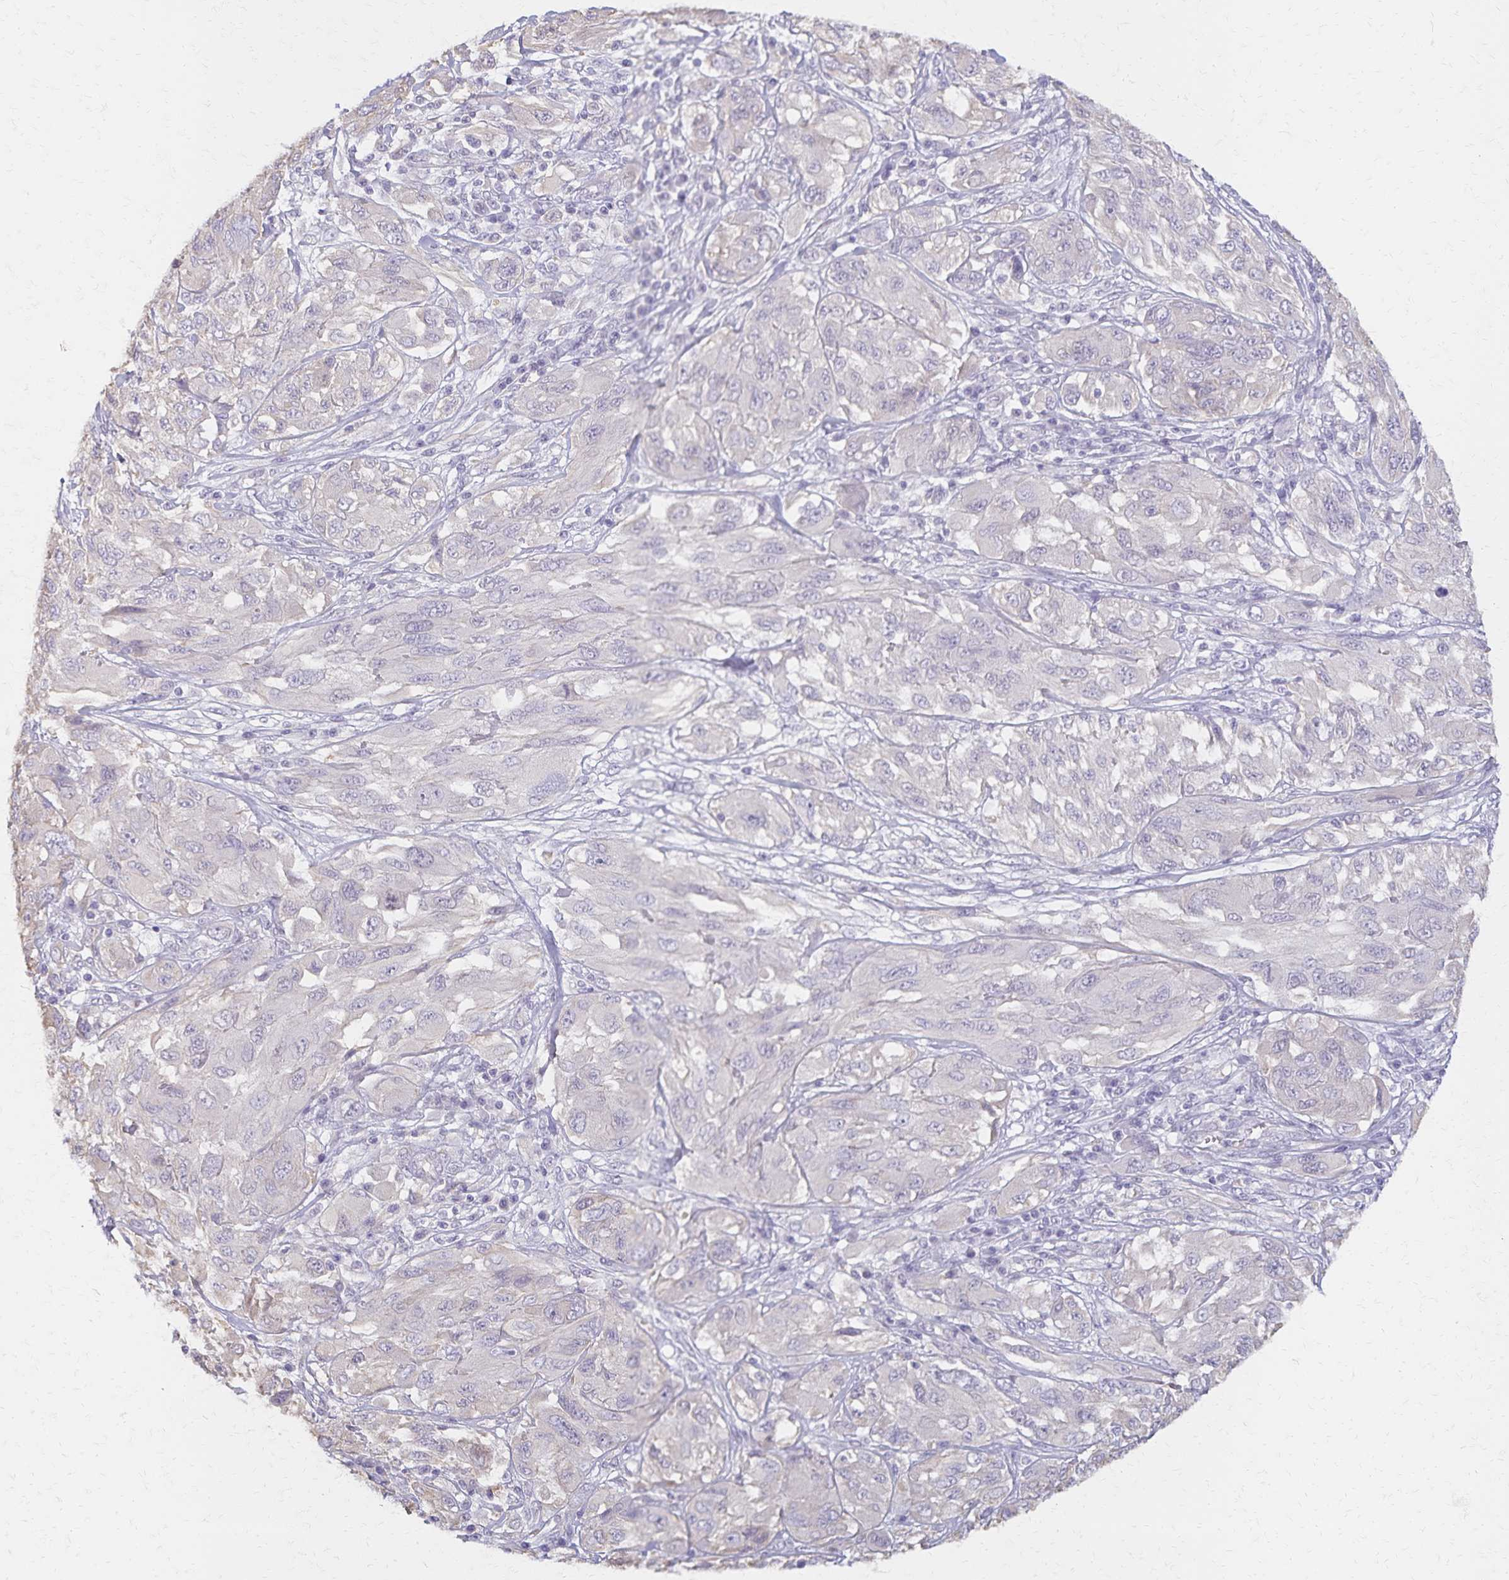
{"staining": {"intensity": "negative", "quantity": "none", "location": "none"}, "tissue": "melanoma", "cell_type": "Tumor cells", "image_type": "cancer", "snomed": [{"axis": "morphology", "description": "Malignant melanoma, NOS"}, {"axis": "topography", "description": "Skin"}], "caption": "Immunohistochemistry histopathology image of neoplastic tissue: melanoma stained with DAB (3,3'-diaminobenzidine) exhibits no significant protein expression in tumor cells.", "gene": "KISS1", "patient": {"sex": "female", "age": 91}}